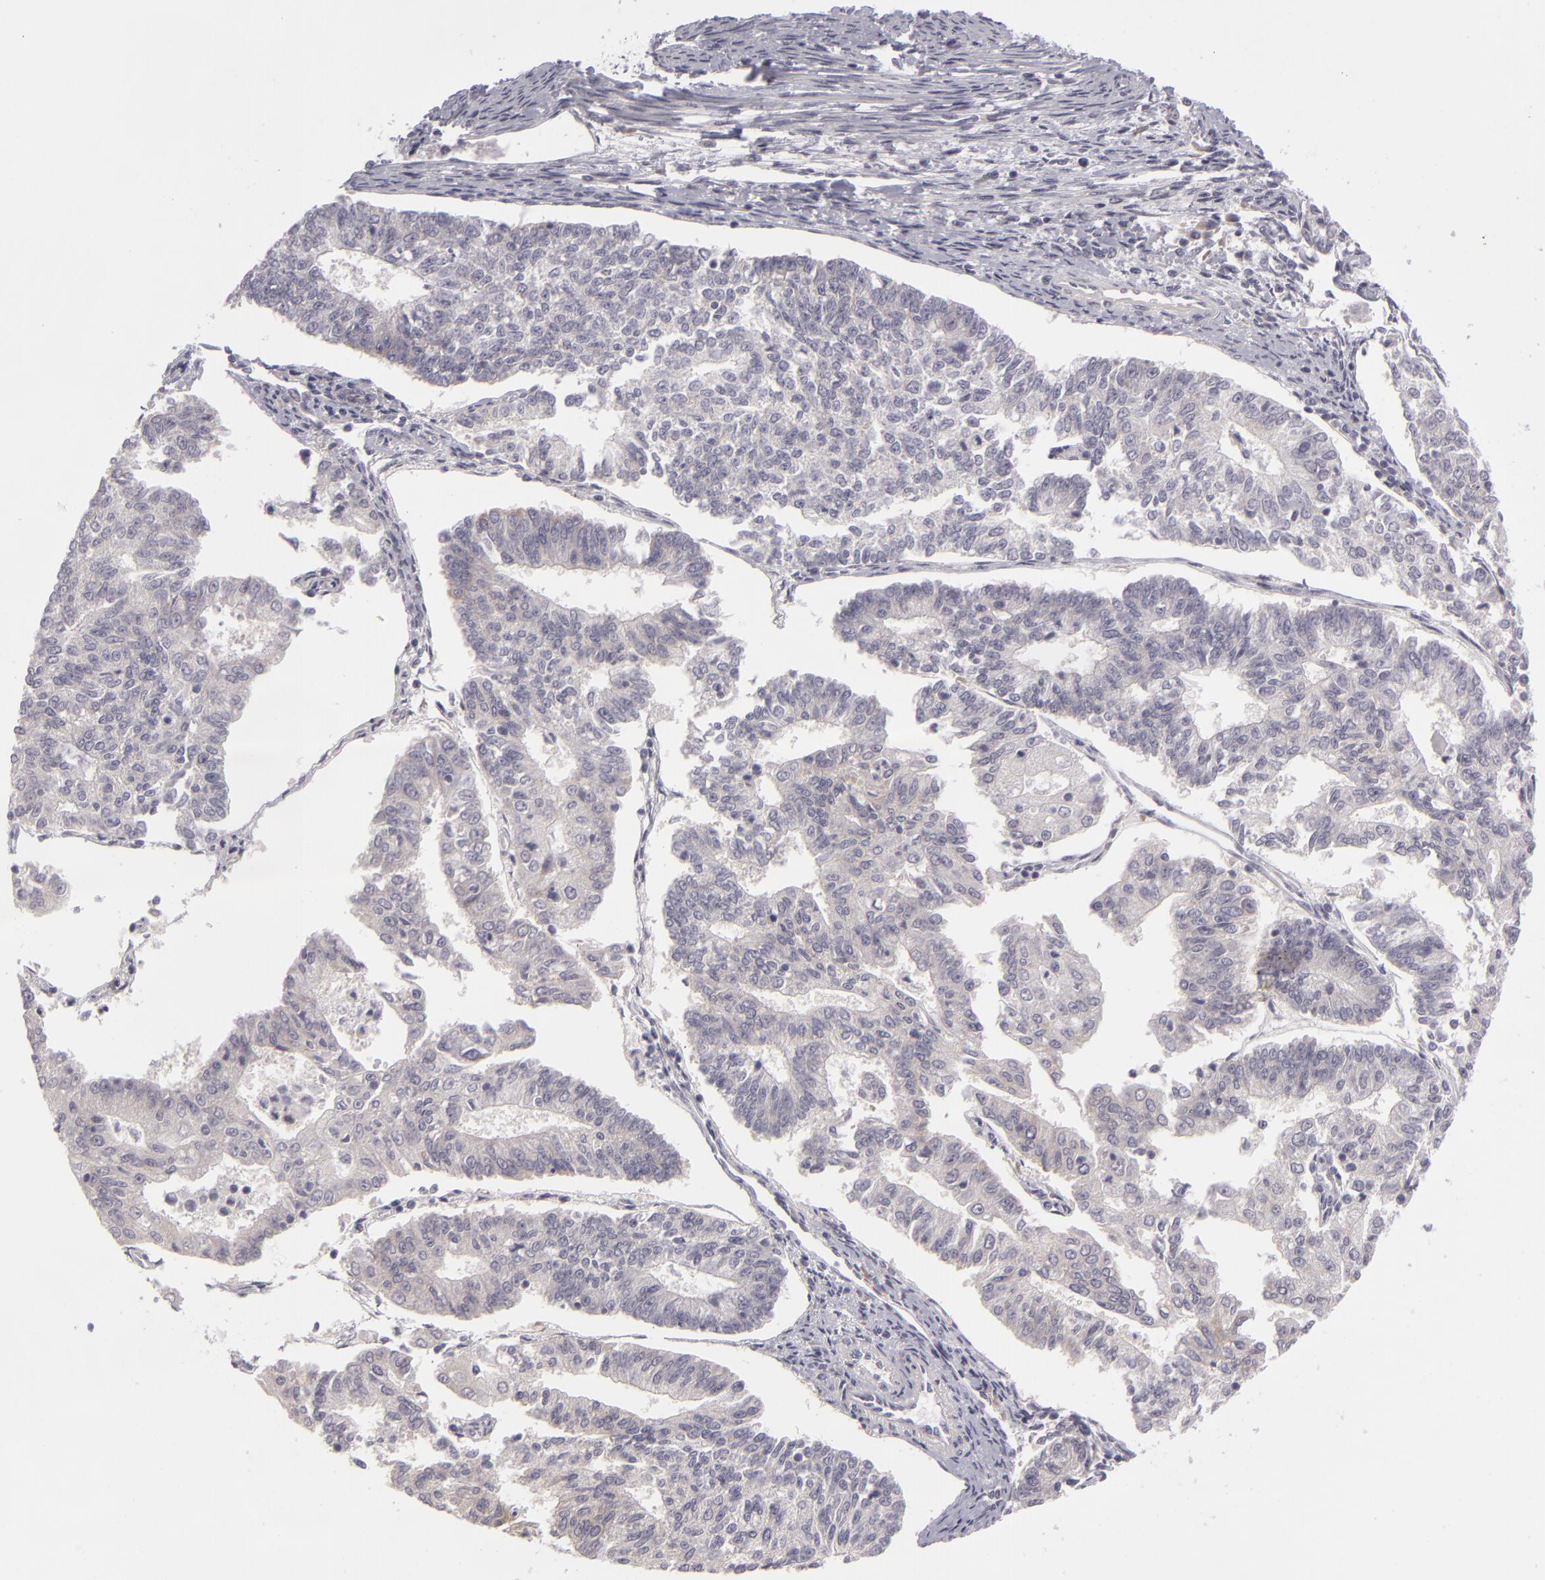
{"staining": {"intensity": "weak", "quantity": "<25%", "location": "cytoplasmic/membranous"}, "tissue": "endometrial cancer", "cell_type": "Tumor cells", "image_type": "cancer", "snomed": [{"axis": "morphology", "description": "Adenocarcinoma, NOS"}, {"axis": "topography", "description": "Endometrium"}], "caption": "There is no significant staining in tumor cells of endometrial adenocarcinoma.", "gene": "ATP2B3", "patient": {"sex": "female", "age": 56}}